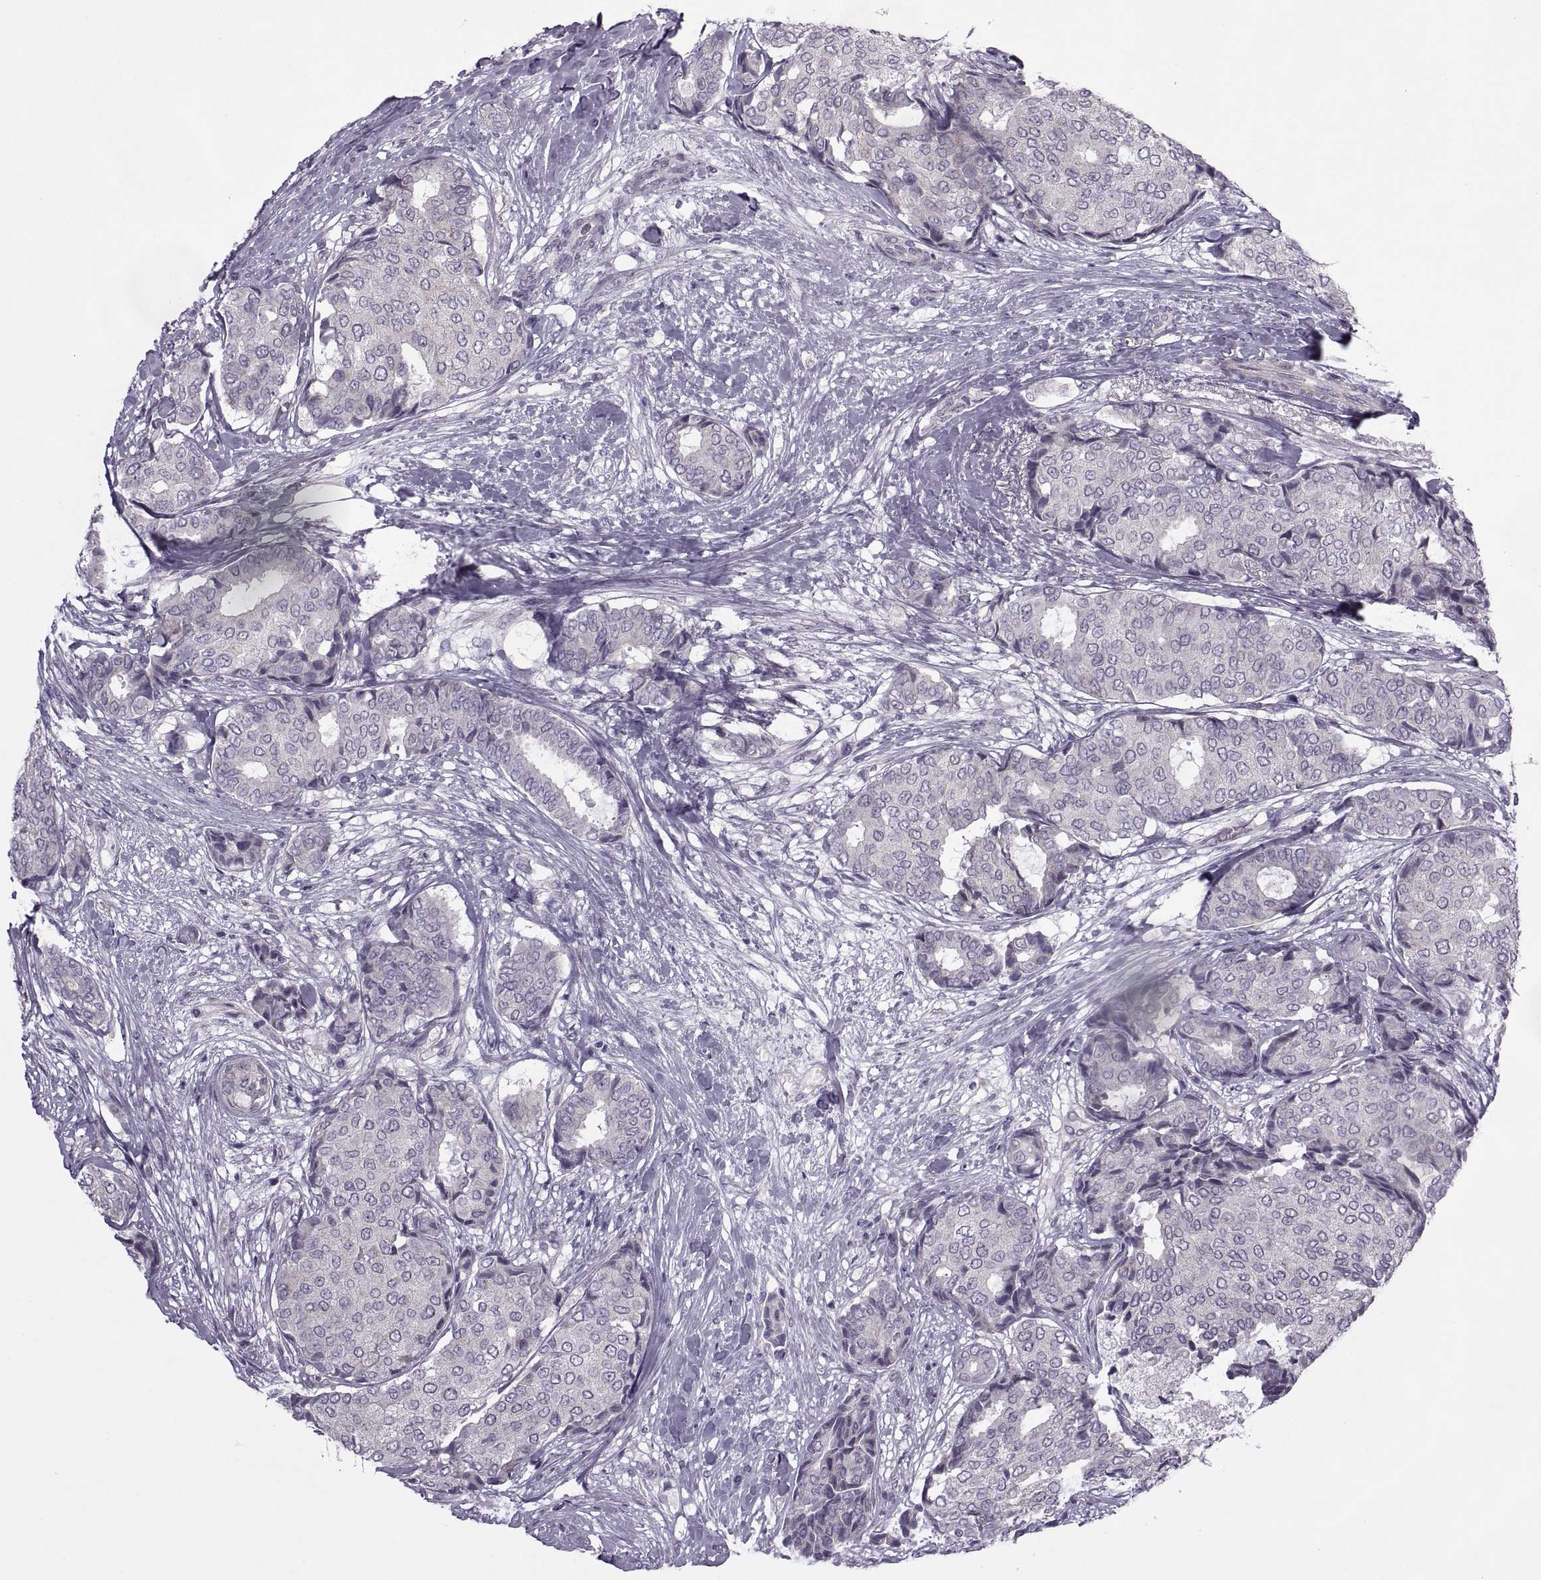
{"staining": {"intensity": "negative", "quantity": "none", "location": "none"}, "tissue": "breast cancer", "cell_type": "Tumor cells", "image_type": "cancer", "snomed": [{"axis": "morphology", "description": "Duct carcinoma"}, {"axis": "topography", "description": "Breast"}], "caption": "Immunohistochemistry histopathology image of neoplastic tissue: breast cancer (infiltrating ductal carcinoma) stained with DAB shows no significant protein positivity in tumor cells.", "gene": "RIPK4", "patient": {"sex": "female", "age": 75}}